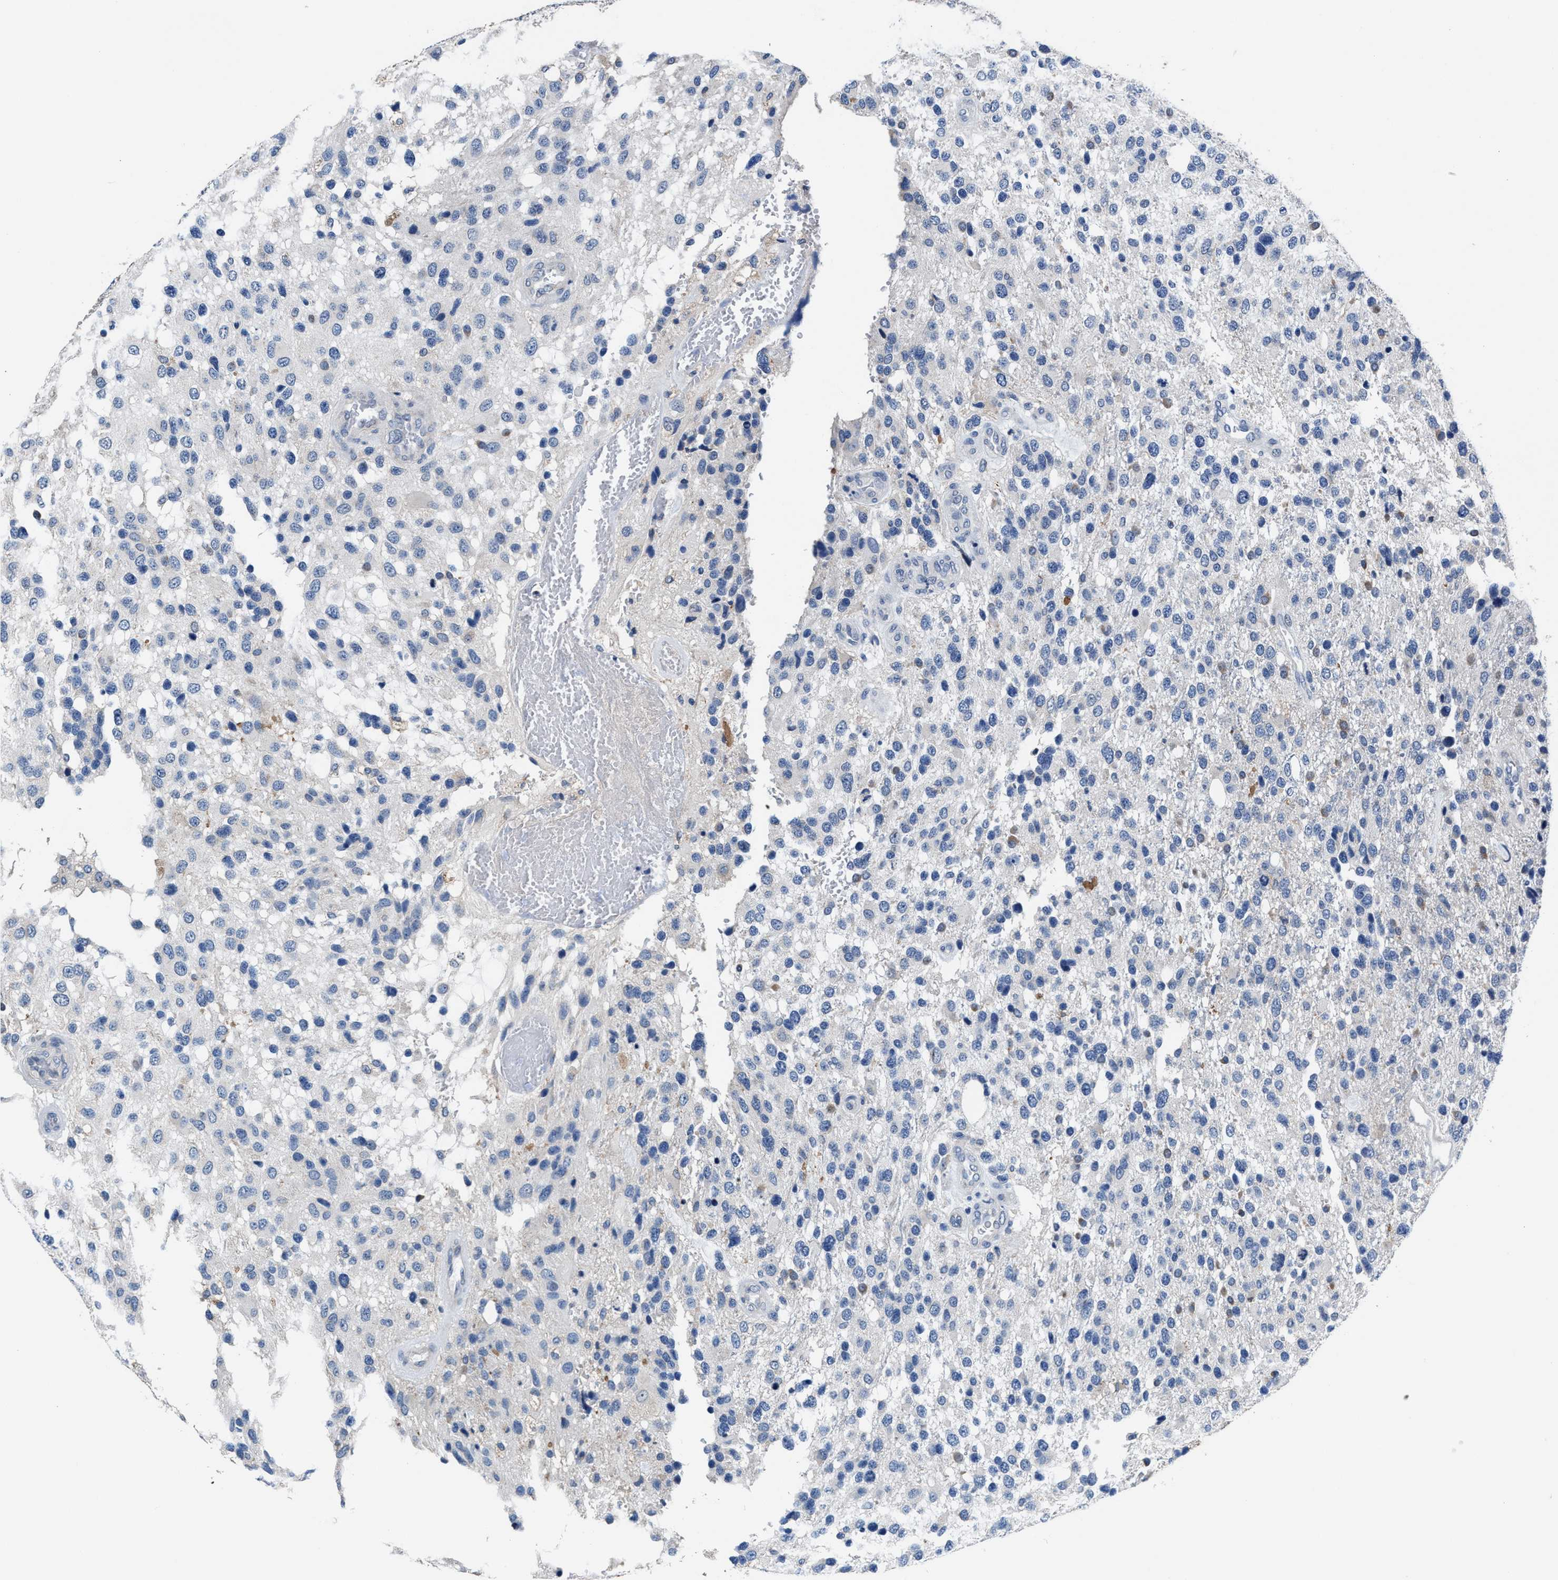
{"staining": {"intensity": "negative", "quantity": "none", "location": "none"}, "tissue": "glioma", "cell_type": "Tumor cells", "image_type": "cancer", "snomed": [{"axis": "morphology", "description": "Glioma, malignant, High grade"}, {"axis": "topography", "description": "Brain"}], "caption": "This image is of high-grade glioma (malignant) stained with immunohistochemistry (IHC) to label a protein in brown with the nuclei are counter-stained blue. There is no positivity in tumor cells.", "gene": "MYH3", "patient": {"sex": "female", "age": 58}}